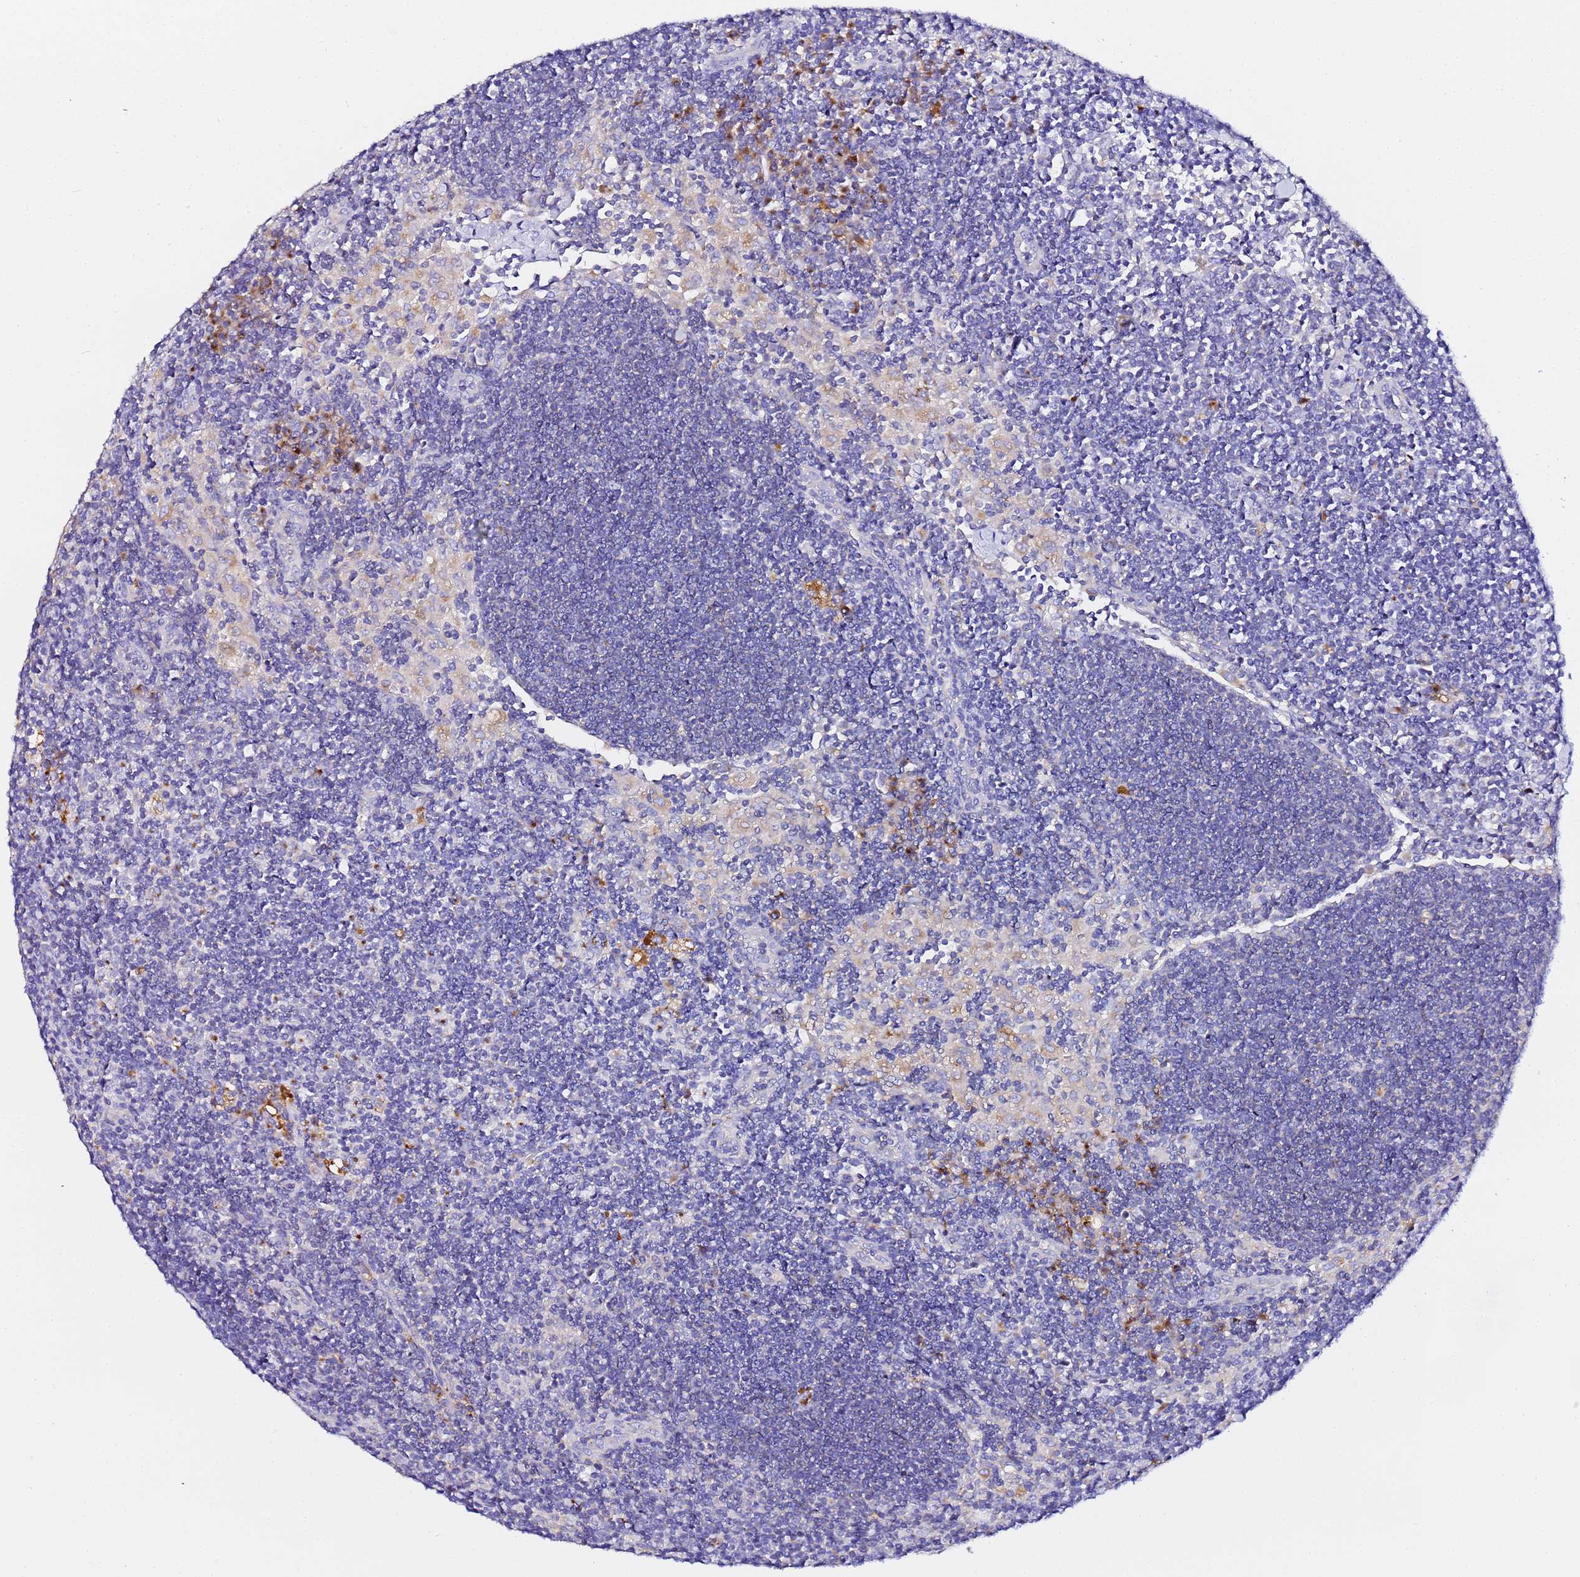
{"staining": {"intensity": "strong", "quantity": "<25%", "location": "cytoplasmic/membranous"}, "tissue": "lymph node", "cell_type": "Non-germinal center cells", "image_type": "normal", "snomed": [{"axis": "morphology", "description": "Normal tissue, NOS"}, {"axis": "topography", "description": "Lymph node"}], "caption": "Lymph node stained for a protein (brown) reveals strong cytoplasmic/membranous positive positivity in about <25% of non-germinal center cells.", "gene": "VTI1B", "patient": {"sex": "male", "age": 24}}